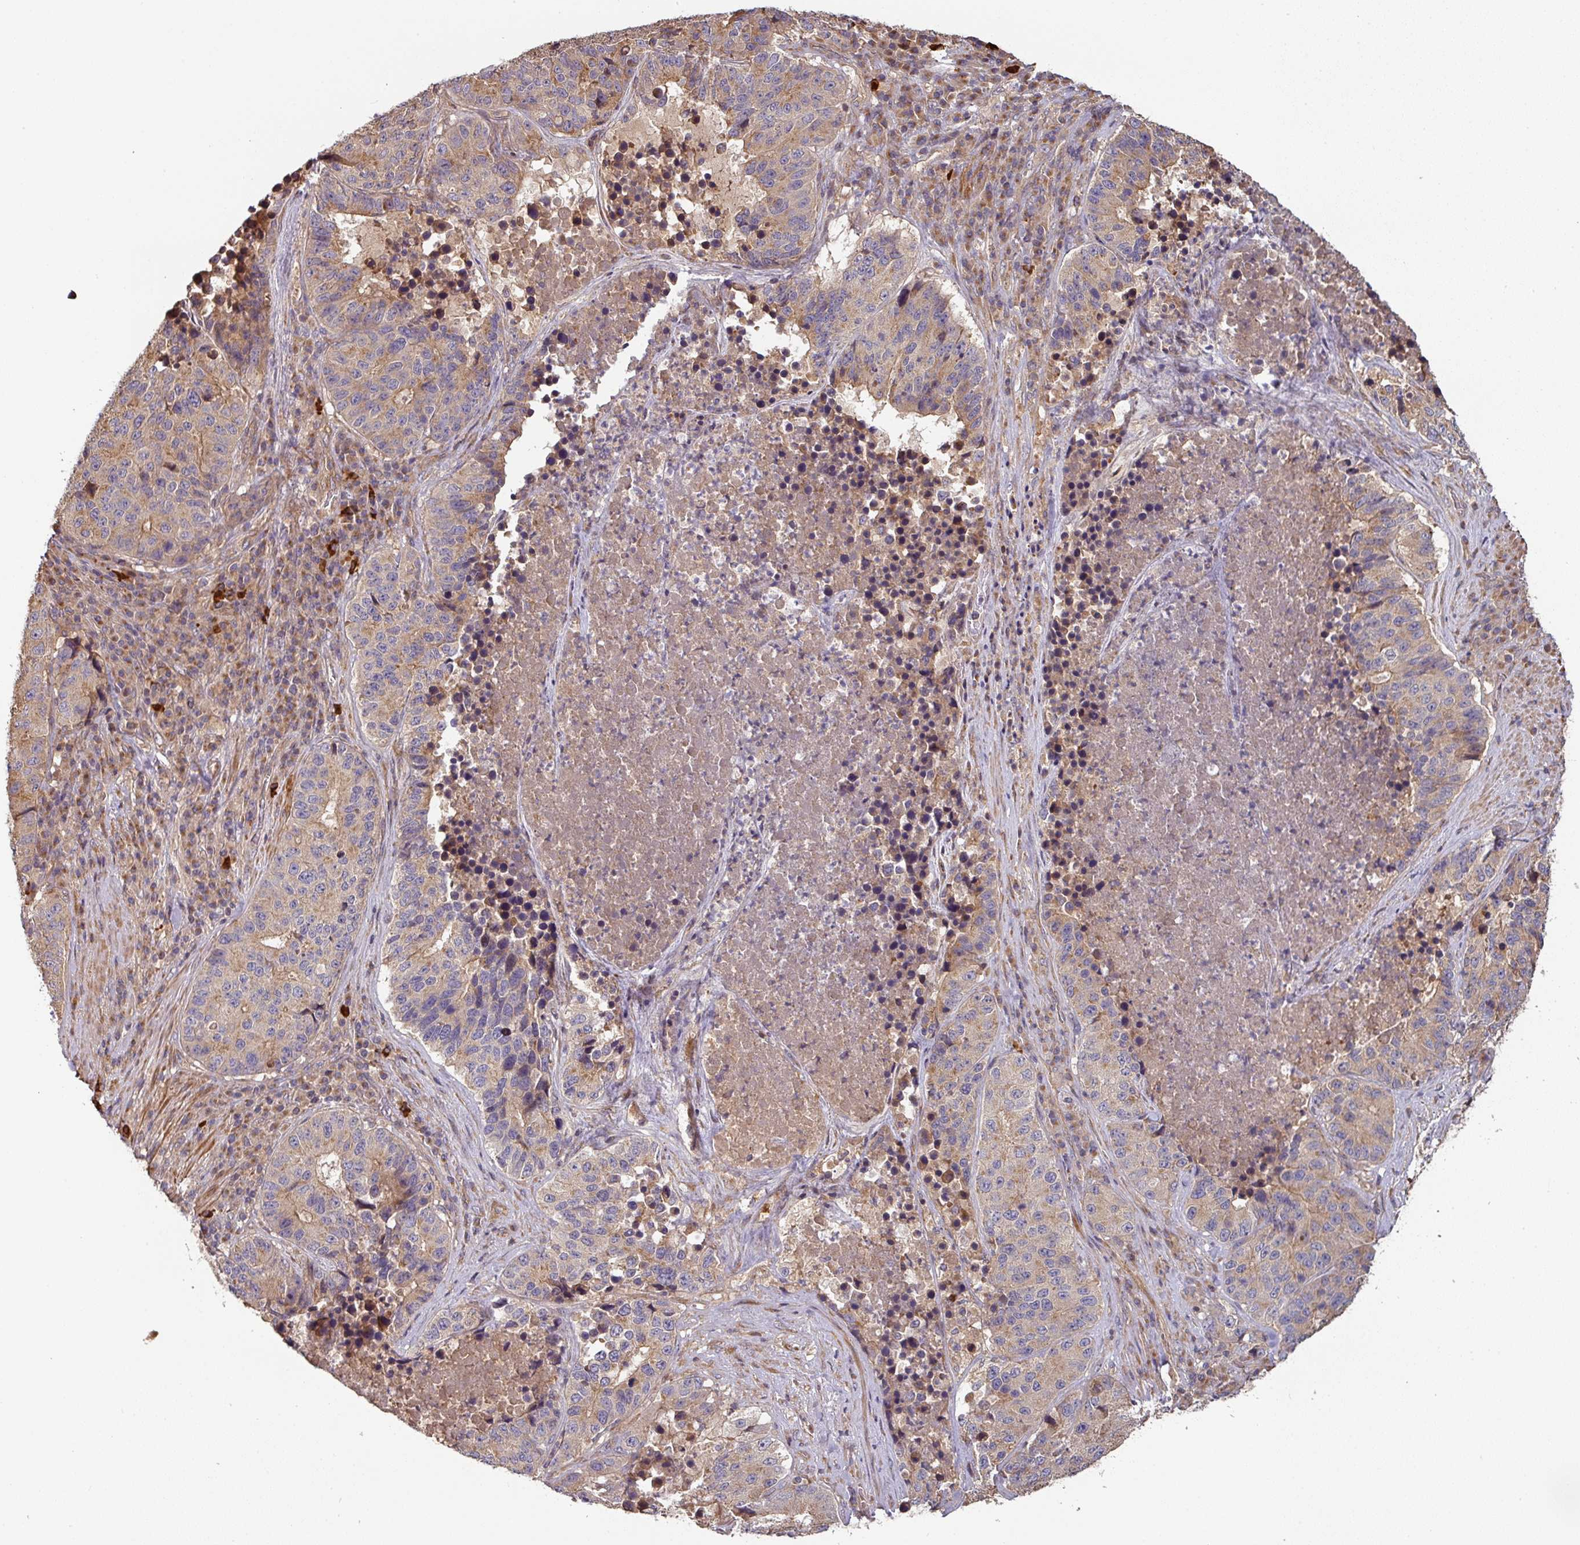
{"staining": {"intensity": "weak", "quantity": ">75%", "location": "cytoplasmic/membranous"}, "tissue": "stomach cancer", "cell_type": "Tumor cells", "image_type": "cancer", "snomed": [{"axis": "morphology", "description": "Adenocarcinoma, NOS"}, {"axis": "topography", "description": "Stomach"}], "caption": "The micrograph demonstrates immunohistochemical staining of stomach cancer (adenocarcinoma). There is weak cytoplasmic/membranous staining is identified in approximately >75% of tumor cells.", "gene": "SIK1", "patient": {"sex": "male", "age": 71}}